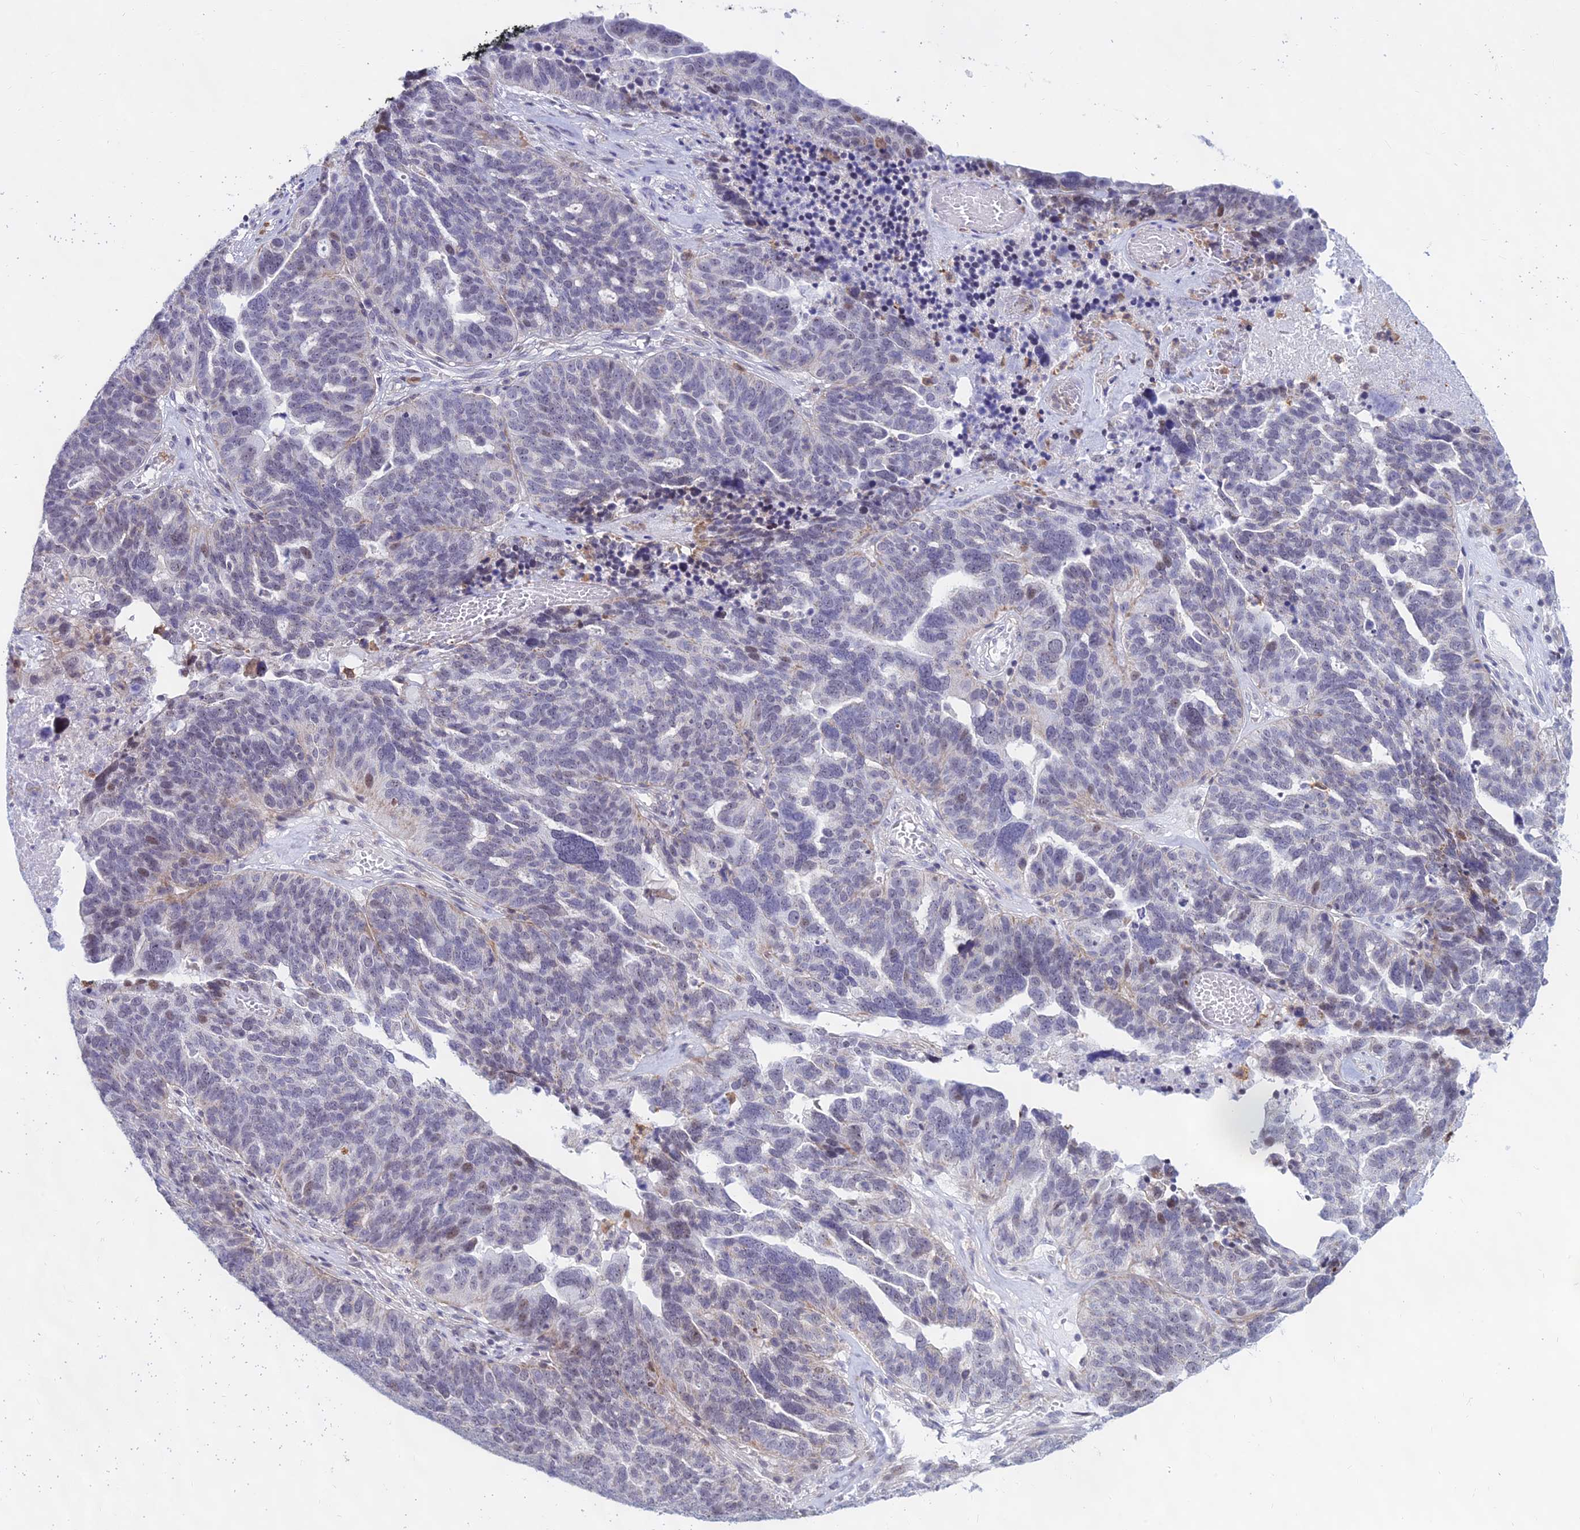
{"staining": {"intensity": "weak", "quantity": "<25%", "location": "nuclear"}, "tissue": "ovarian cancer", "cell_type": "Tumor cells", "image_type": "cancer", "snomed": [{"axis": "morphology", "description": "Cystadenocarcinoma, serous, NOS"}, {"axis": "topography", "description": "Ovary"}], "caption": "DAB (3,3'-diaminobenzidine) immunohistochemical staining of serous cystadenocarcinoma (ovarian) reveals no significant positivity in tumor cells.", "gene": "KRR1", "patient": {"sex": "female", "age": 59}}